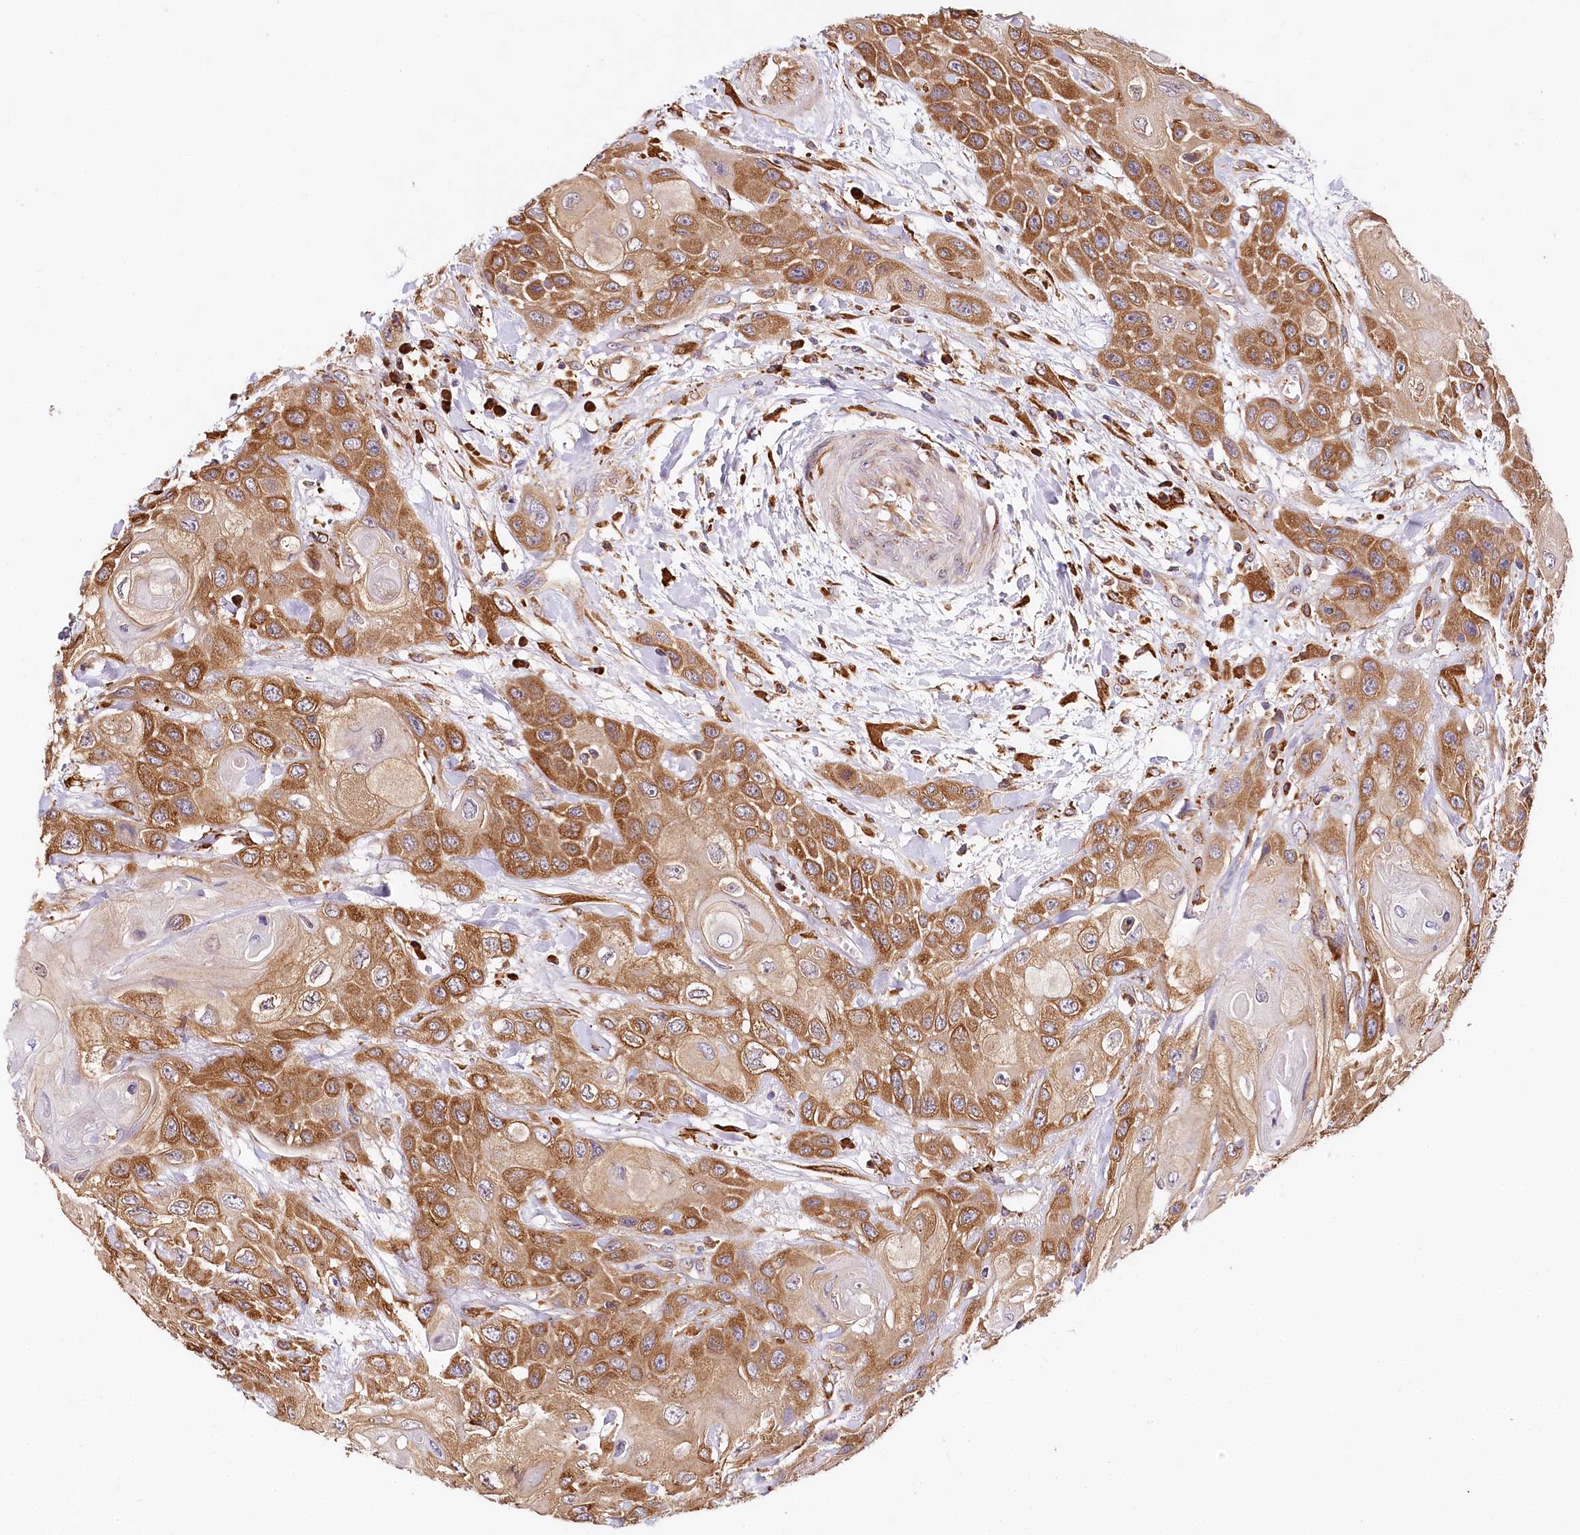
{"staining": {"intensity": "strong", "quantity": ">75%", "location": "cytoplasmic/membranous"}, "tissue": "head and neck cancer", "cell_type": "Tumor cells", "image_type": "cancer", "snomed": [{"axis": "morphology", "description": "Squamous cell carcinoma, NOS"}, {"axis": "topography", "description": "Head-Neck"}], "caption": "DAB immunohistochemical staining of human head and neck cancer exhibits strong cytoplasmic/membranous protein staining in approximately >75% of tumor cells.", "gene": "VEGFA", "patient": {"sex": "female", "age": 43}}